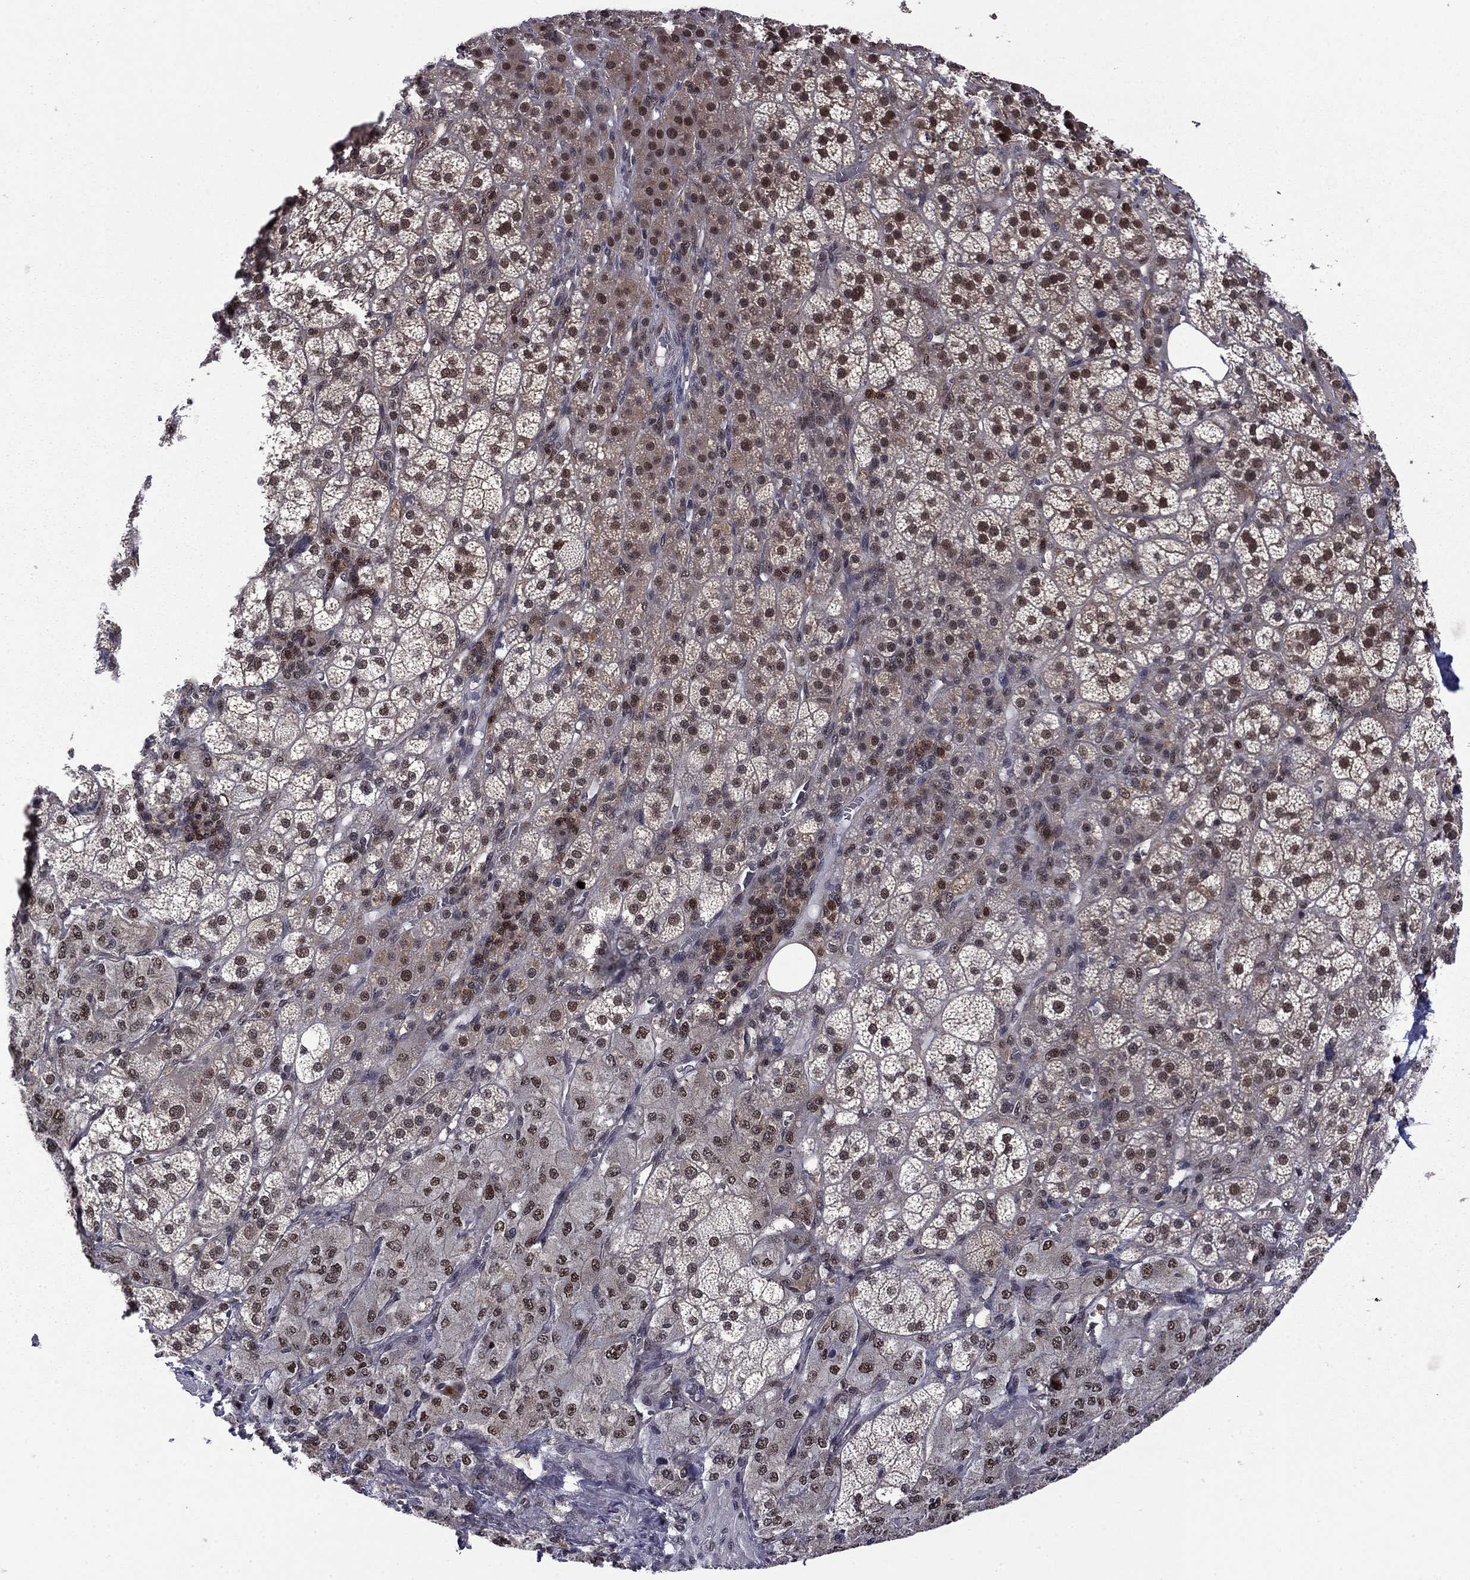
{"staining": {"intensity": "strong", "quantity": ">75%", "location": "nuclear"}, "tissue": "adrenal gland", "cell_type": "Glandular cells", "image_type": "normal", "snomed": [{"axis": "morphology", "description": "Normal tissue, NOS"}, {"axis": "topography", "description": "Adrenal gland"}], "caption": "The image exhibits immunohistochemical staining of normal adrenal gland. There is strong nuclear positivity is identified in approximately >75% of glandular cells. (IHC, brightfield microscopy, high magnification).", "gene": "PSMD2", "patient": {"sex": "female", "age": 60}}